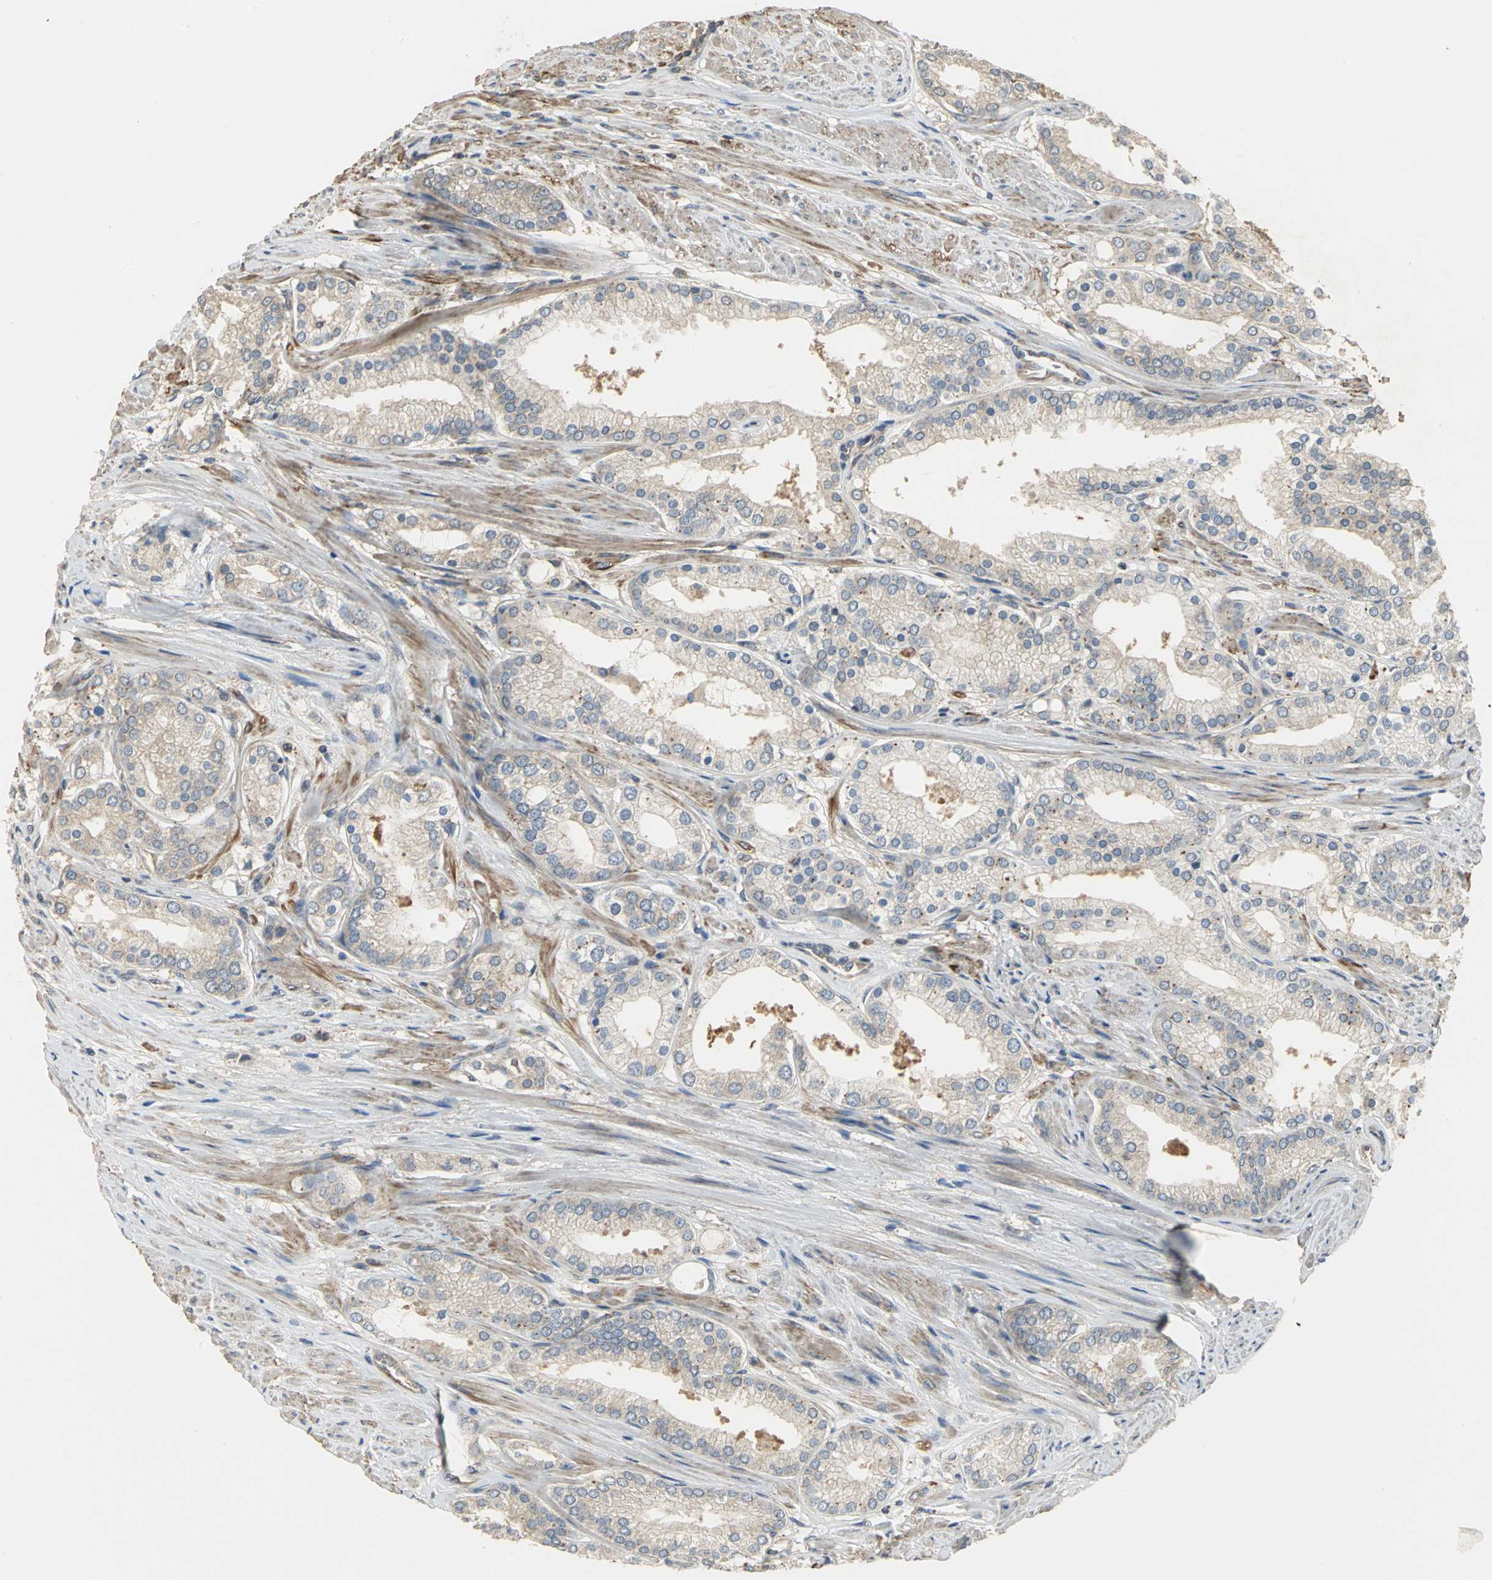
{"staining": {"intensity": "weak", "quantity": ">75%", "location": "cytoplasmic/membranous"}, "tissue": "prostate cancer", "cell_type": "Tumor cells", "image_type": "cancer", "snomed": [{"axis": "morphology", "description": "Adenocarcinoma, High grade"}, {"axis": "topography", "description": "Prostate"}], "caption": "Immunohistochemistry (DAB (3,3'-diaminobenzidine)) staining of human prostate high-grade adenocarcinoma exhibits weak cytoplasmic/membranous protein expression in approximately >75% of tumor cells.", "gene": "MET", "patient": {"sex": "male", "age": 61}}